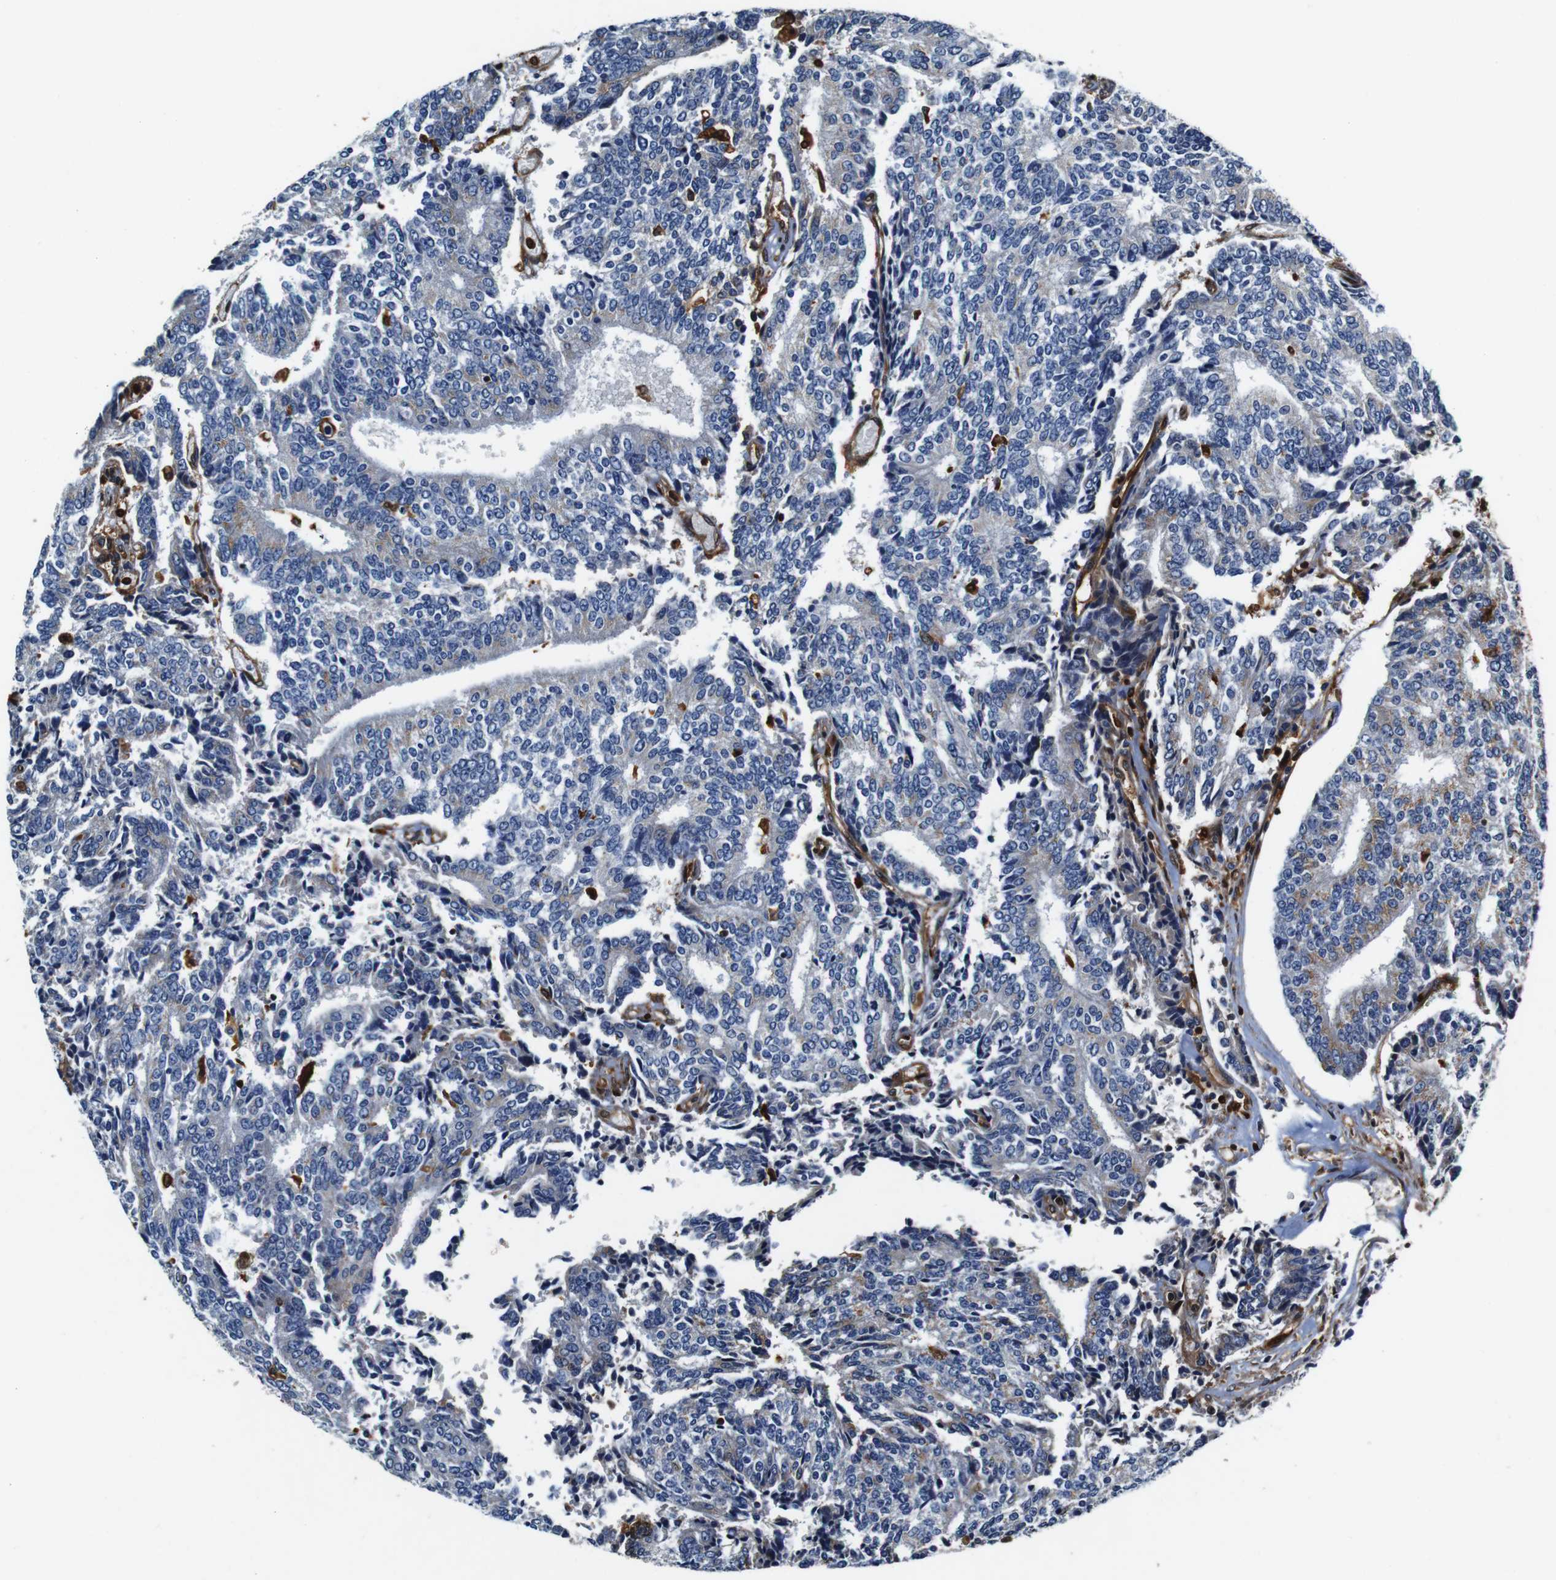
{"staining": {"intensity": "moderate", "quantity": "<25%", "location": "cytoplasmic/membranous"}, "tissue": "prostate cancer", "cell_type": "Tumor cells", "image_type": "cancer", "snomed": [{"axis": "morphology", "description": "Normal tissue, NOS"}, {"axis": "morphology", "description": "Adenocarcinoma, High grade"}, {"axis": "topography", "description": "Prostate"}, {"axis": "topography", "description": "Seminal veicle"}], "caption": "This is a photomicrograph of IHC staining of prostate high-grade adenocarcinoma, which shows moderate expression in the cytoplasmic/membranous of tumor cells.", "gene": "ANXA1", "patient": {"sex": "male", "age": 55}}